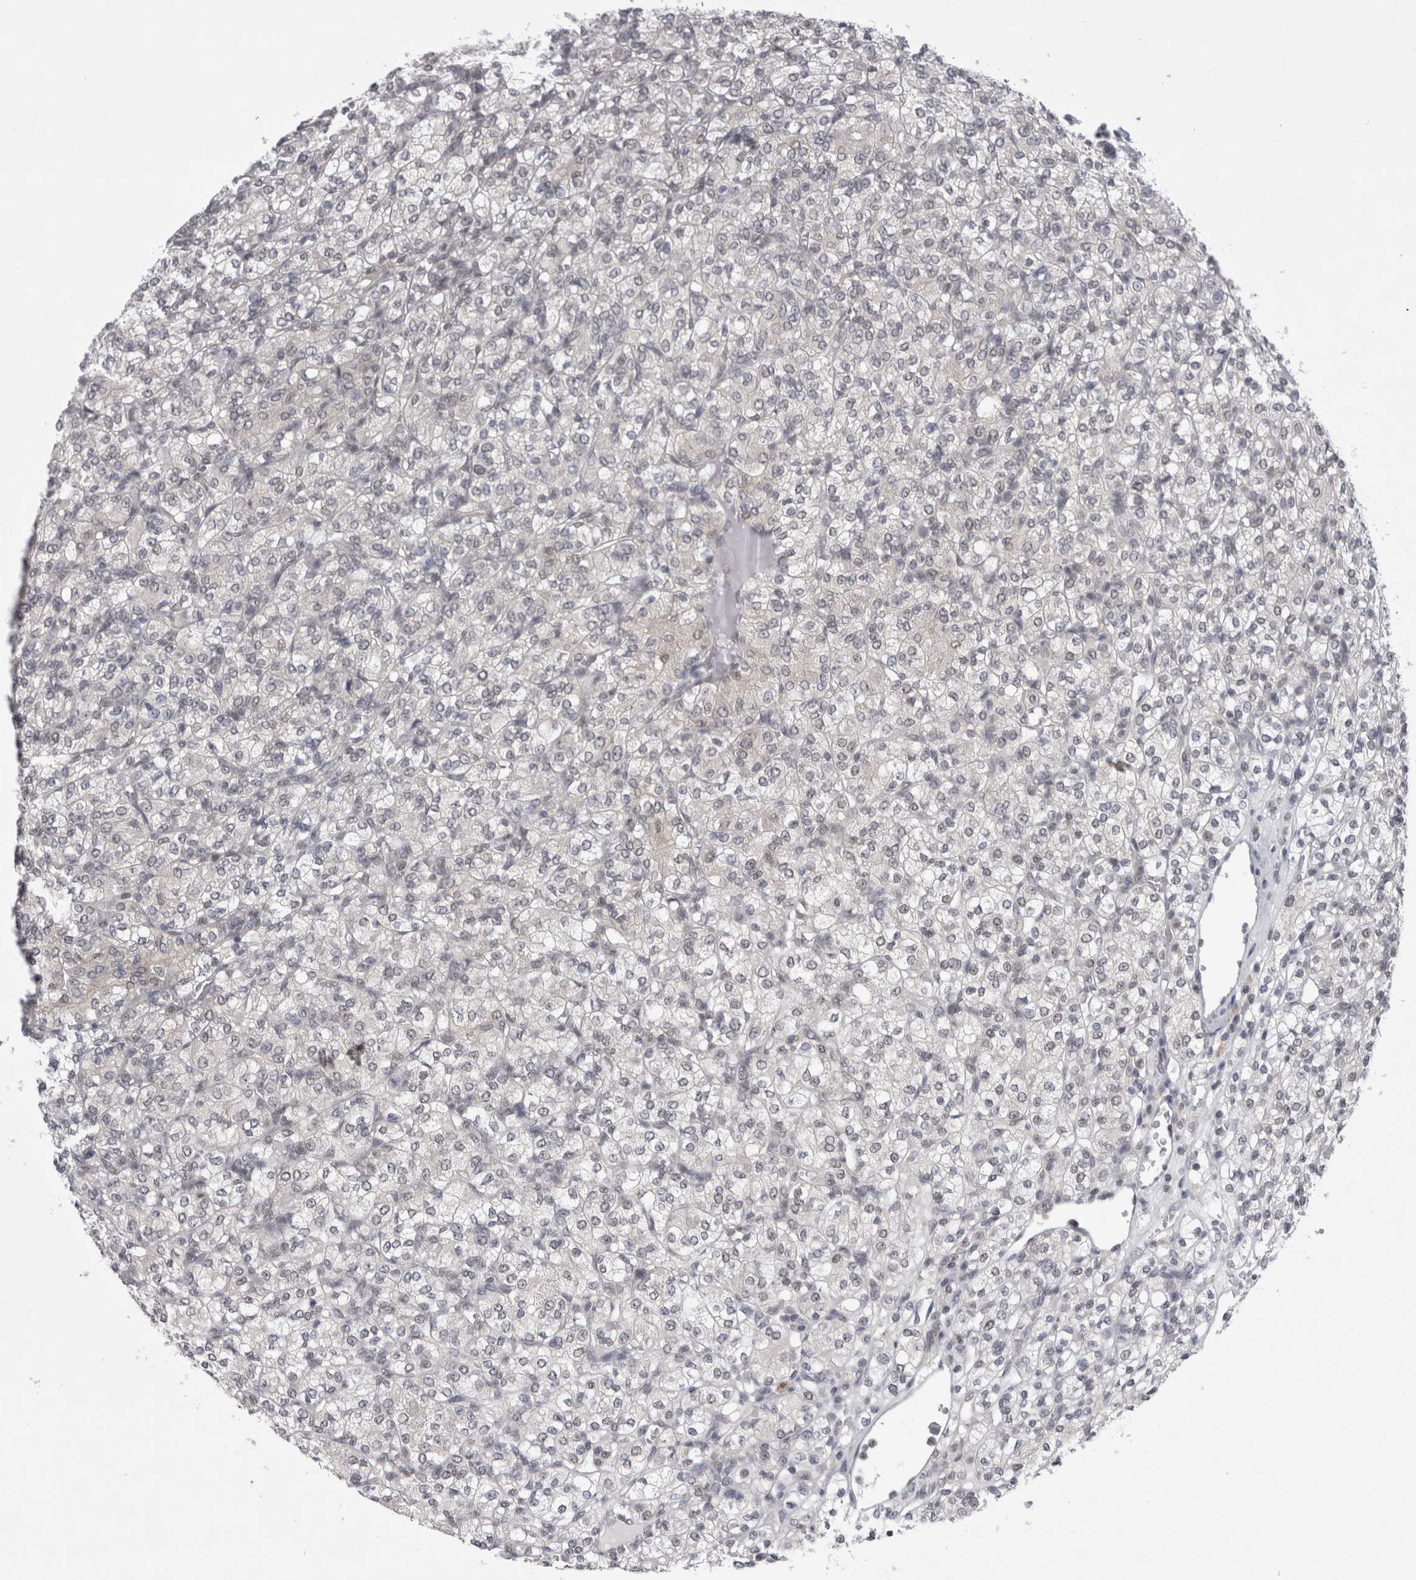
{"staining": {"intensity": "negative", "quantity": "none", "location": "none"}, "tissue": "renal cancer", "cell_type": "Tumor cells", "image_type": "cancer", "snomed": [{"axis": "morphology", "description": "Adenocarcinoma, NOS"}, {"axis": "topography", "description": "Kidney"}], "caption": "Tumor cells are negative for brown protein staining in renal adenocarcinoma.", "gene": "PSMB2", "patient": {"sex": "male", "age": 77}}